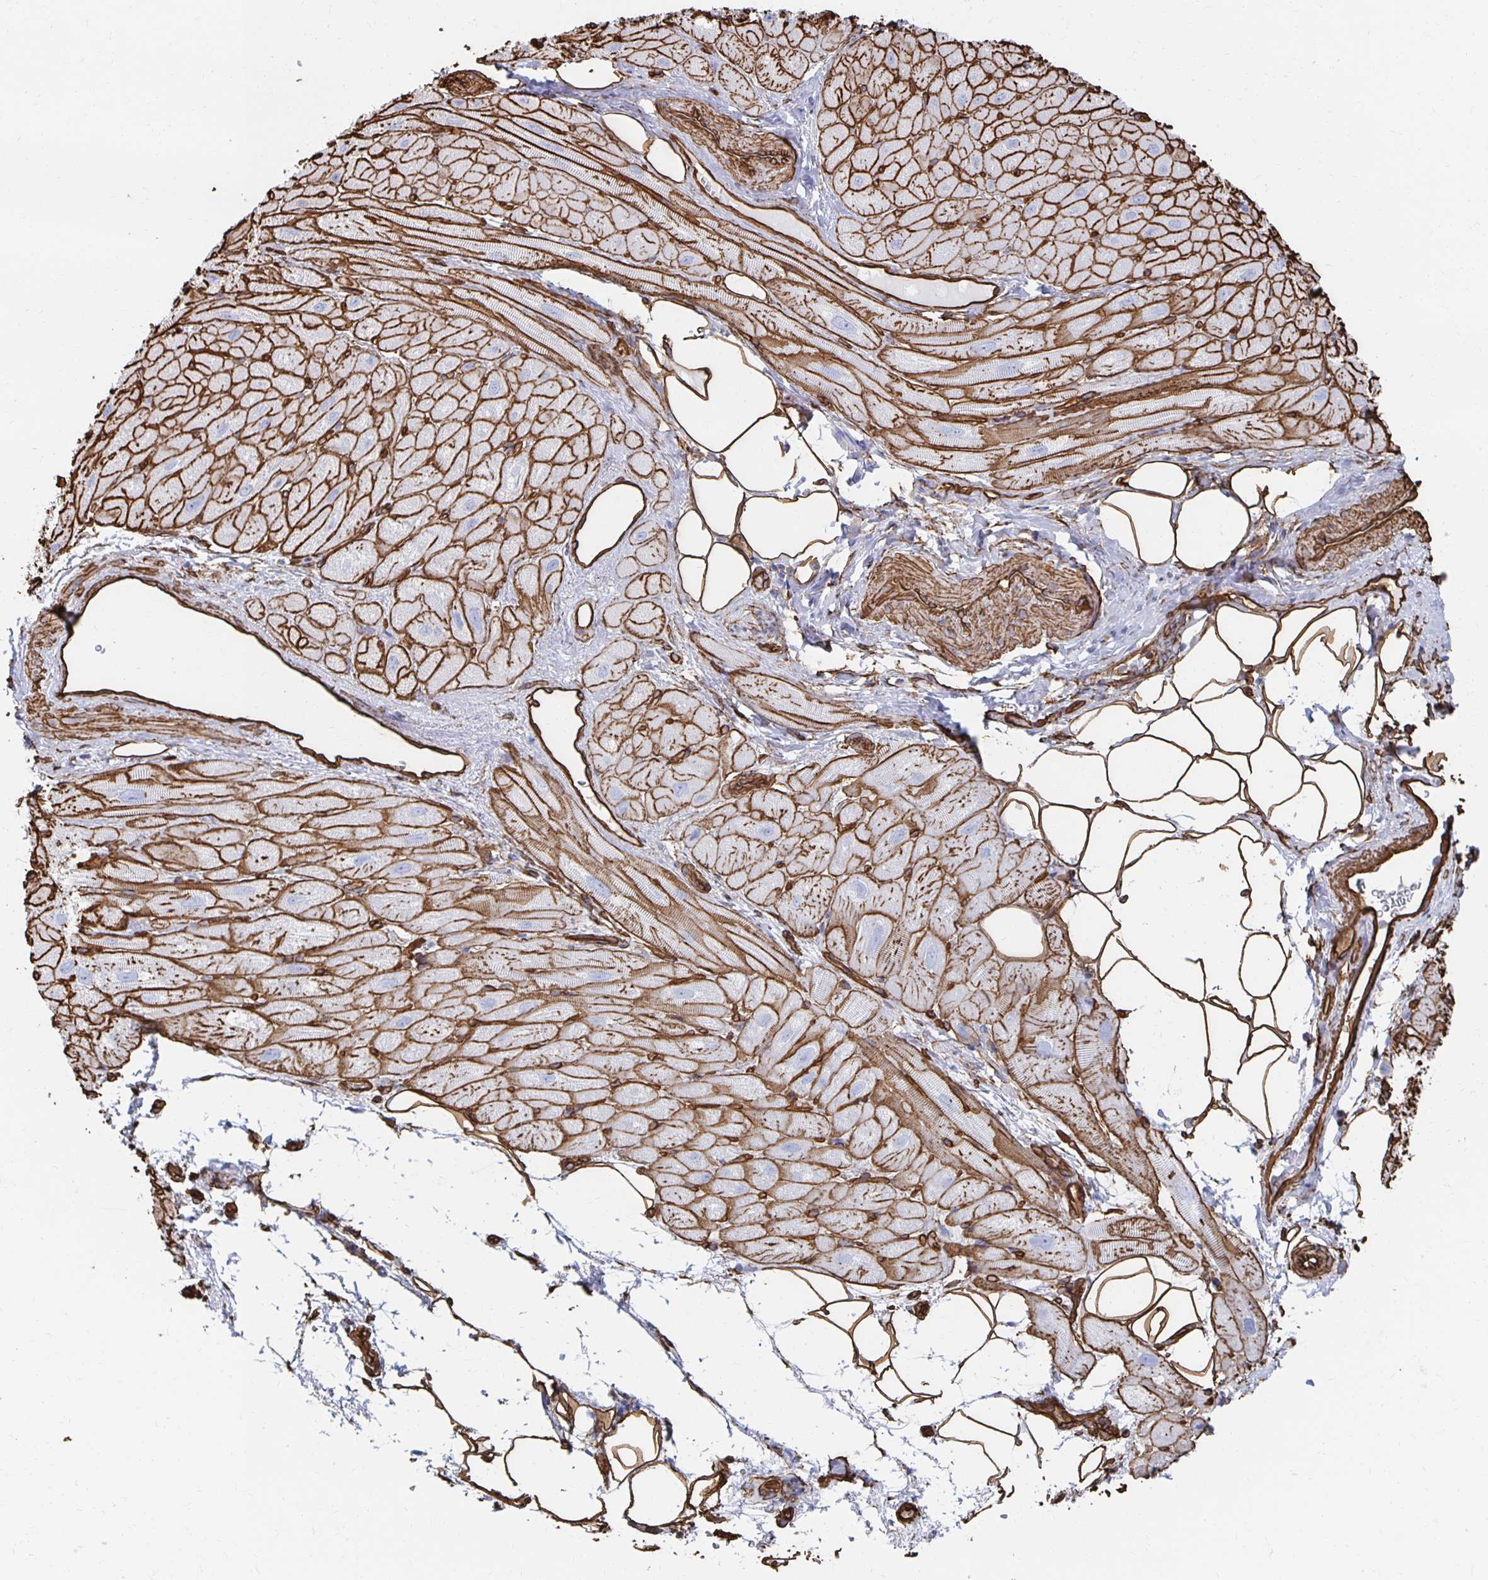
{"staining": {"intensity": "moderate", "quantity": ">75%", "location": "cytoplasmic/membranous"}, "tissue": "heart muscle", "cell_type": "Cardiomyocytes", "image_type": "normal", "snomed": [{"axis": "morphology", "description": "Normal tissue, NOS"}, {"axis": "topography", "description": "Heart"}], "caption": "Benign heart muscle shows moderate cytoplasmic/membranous expression in about >75% of cardiomyocytes, visualized by immunohistochemistry.", "gene": "VIPR2", "patient": {"sex": "male", "age": 62}}